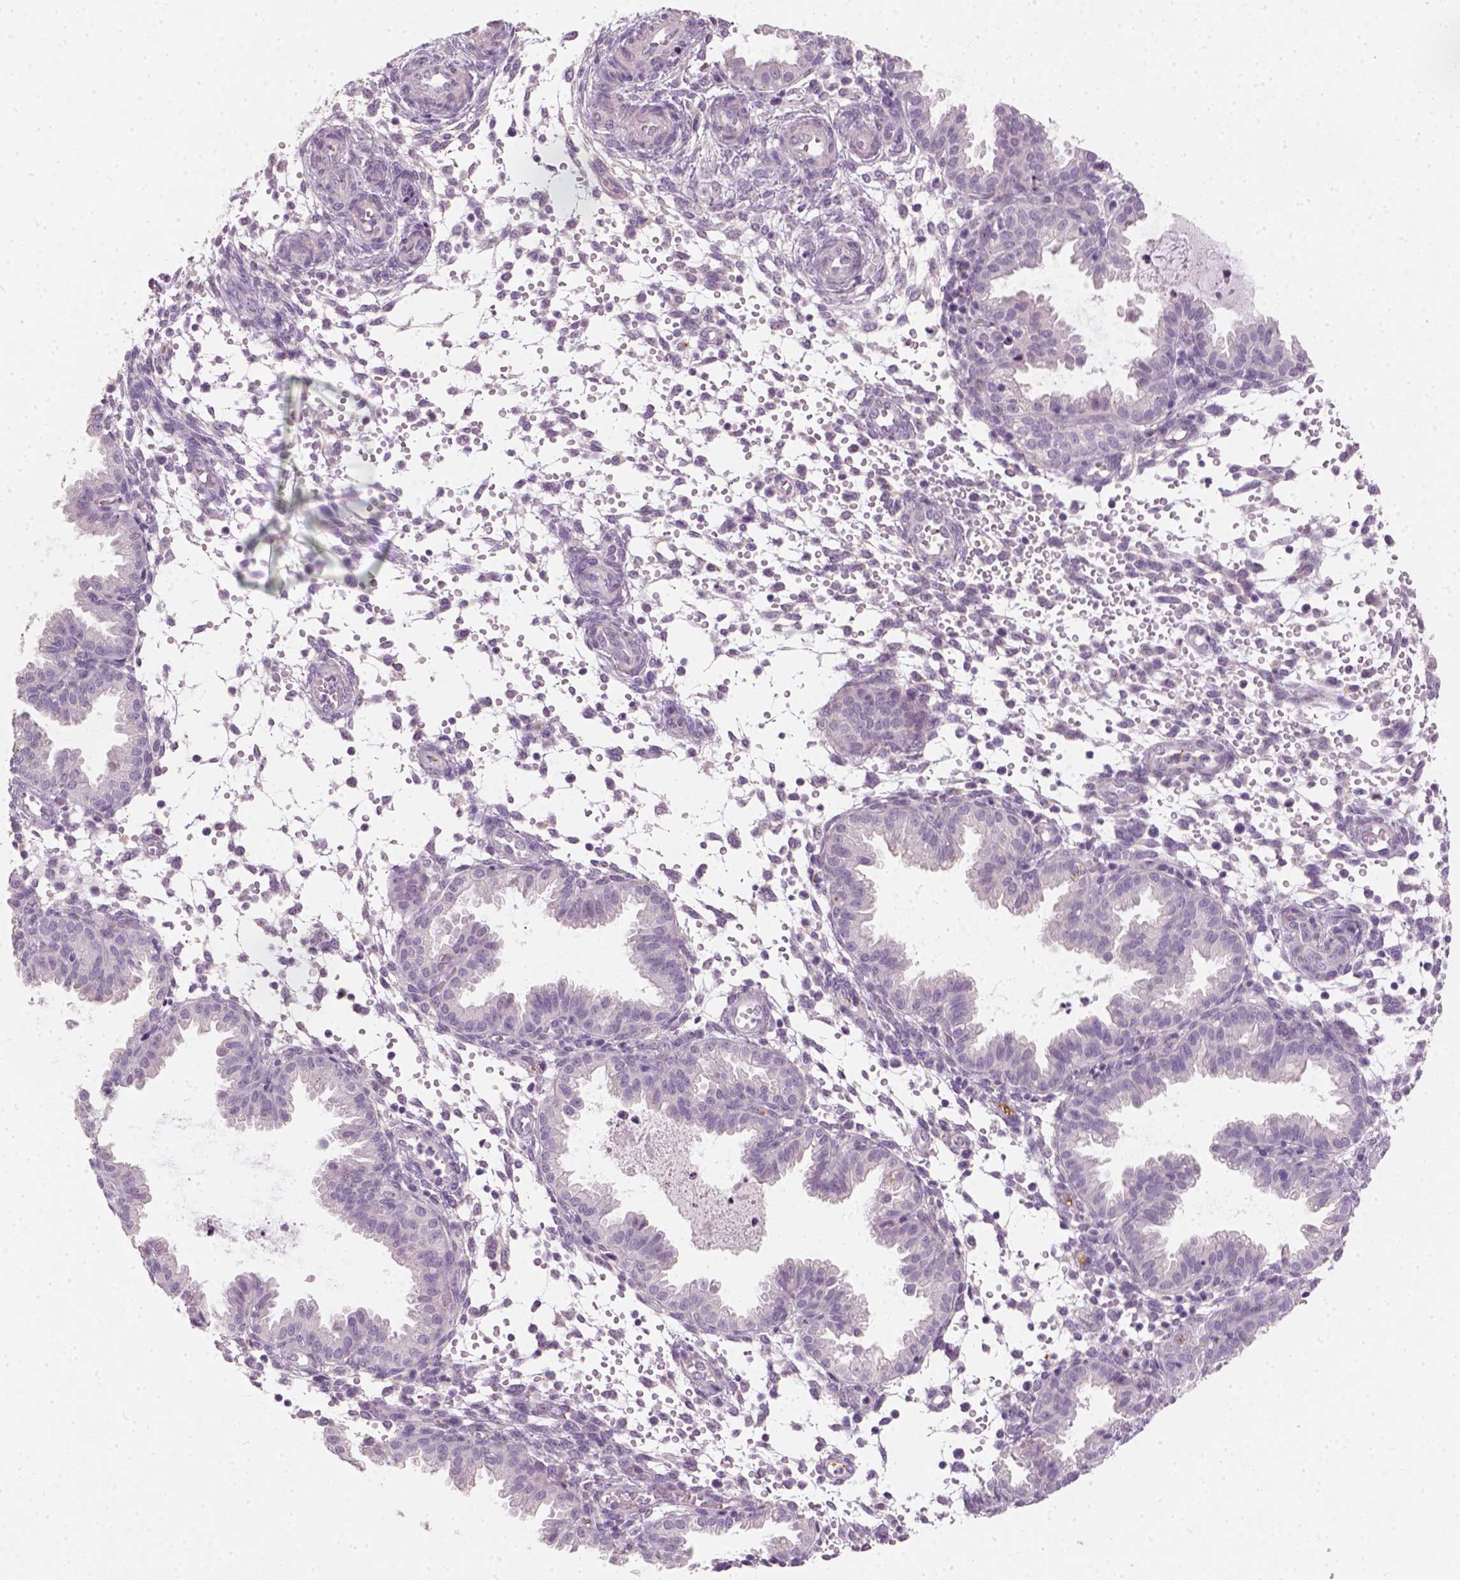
{"staining": {"intensity": "negative", "quantity": "none", "location": "none"}, "tissue": "endometrium", "cell_type": "Cells in endometrial stroma", "image_type": "normal", "snomed": [{"axis": "morphology", "description": "Normal tissue, NOS"}, {"axis": "topography", "description": "Endometrium"}], "caption": "Protein analysis of benign endometrium shows no significant expression in cells in endometrial stroma.", "gene": "FAM163B", "patient": {"sex": "female", "age": 33}}